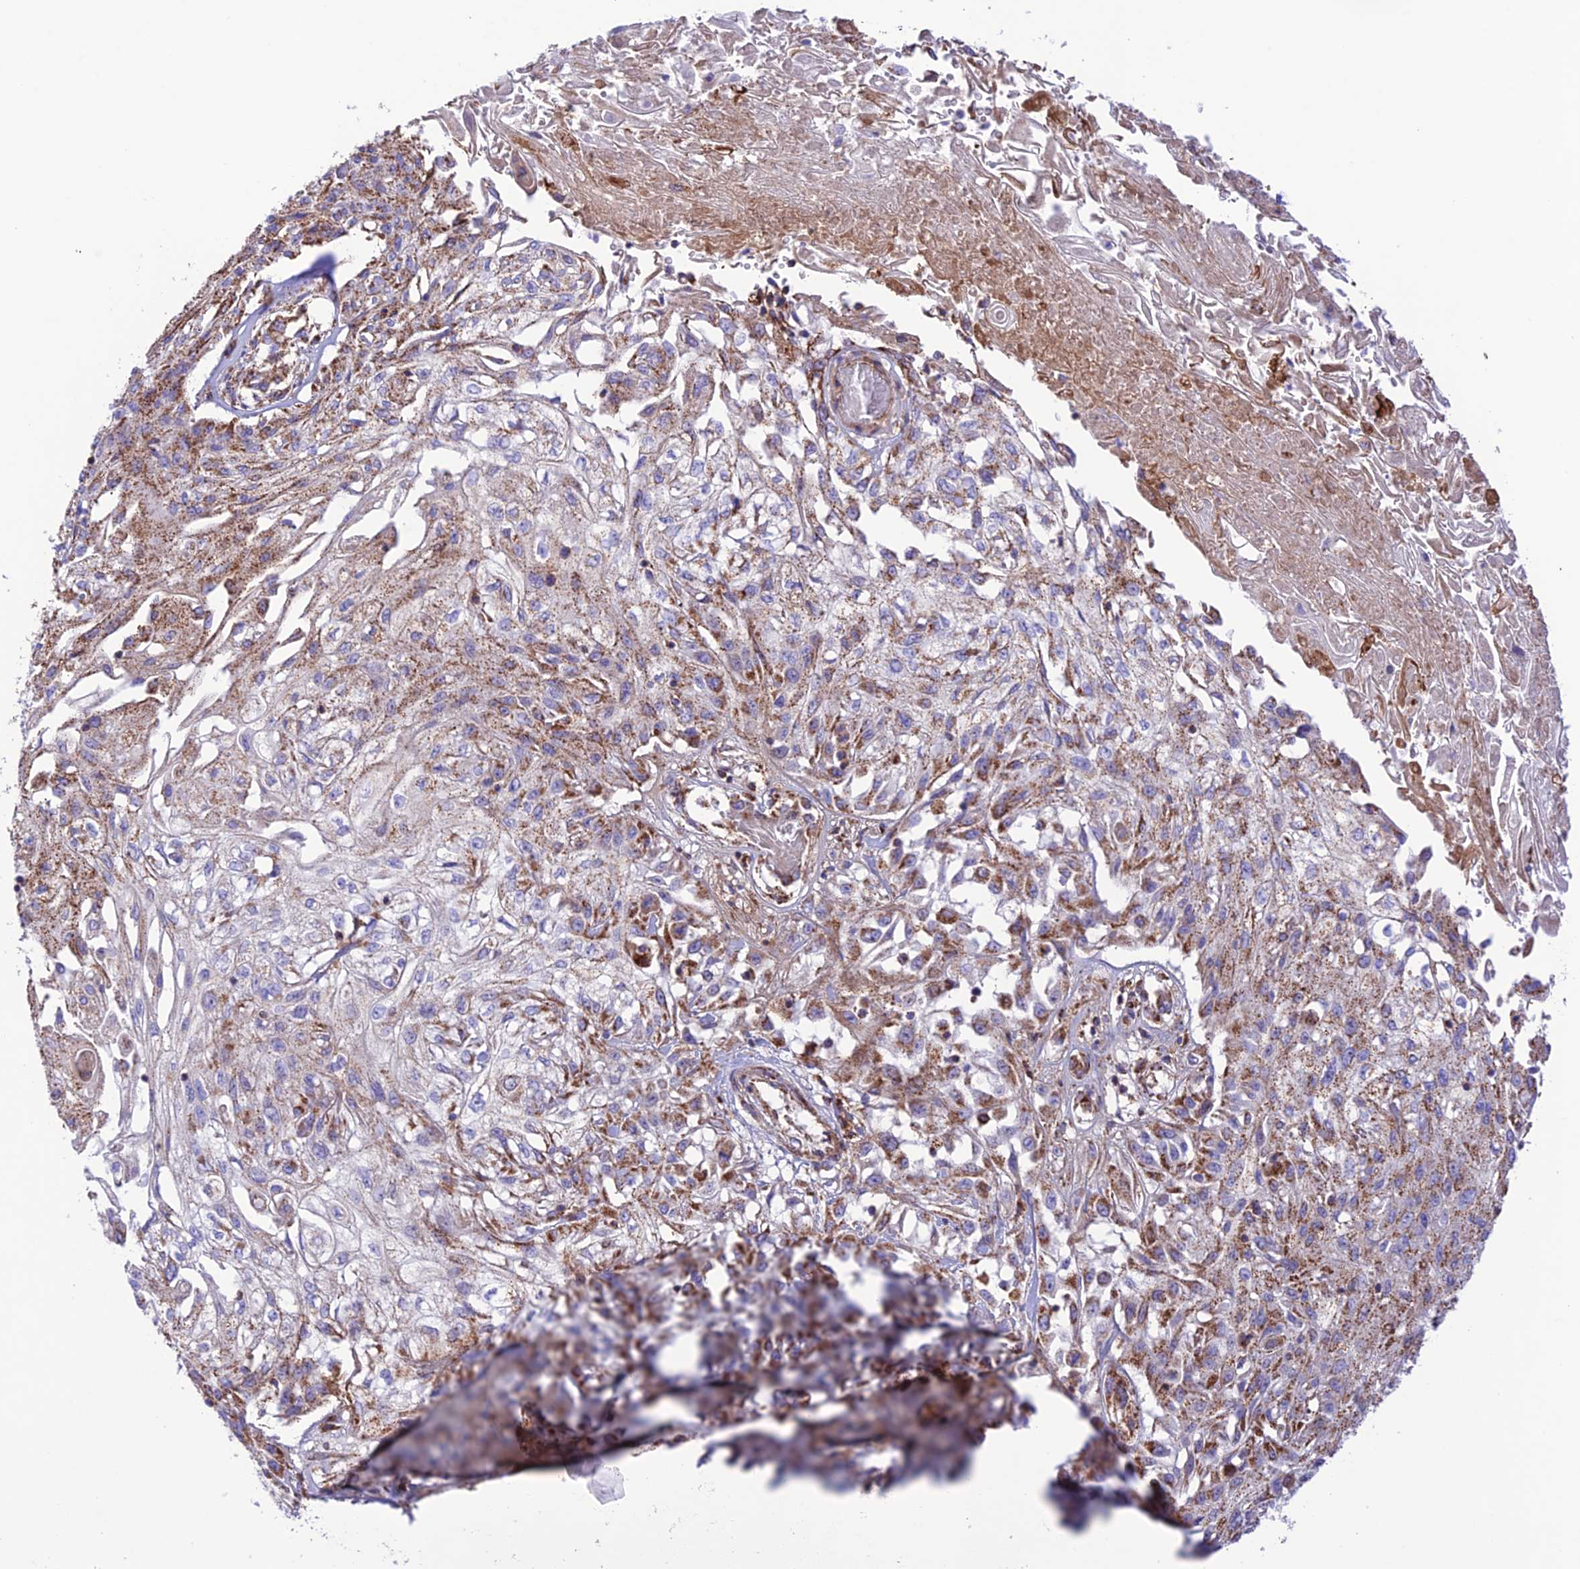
{"staining": {"intensity": "moderate", "quantity": ">75%", "location": "cytoplasmic/membranous"}, "tissue": "skin cancer", "cell_type": "Tumor cells", "image_type": "cancer", "snomed": [{"axis": "morphology", "description": "Squamous cell carcinoma, NOS"}, {"axis": "morphology", "description": "Squamous cell carcinoma, metastatic, NOS"}, {"axis": "topography", "description": "Skin"}, {"axis": "topography", "description": "Lymph node"}], "caption": "Skin metastatic squamous cell carcinoma stained with a protein marker exhibits moderate staining in tumor cells.", "gene": "UAP1L1", "patient": {"sex": "male", "age": 75}}